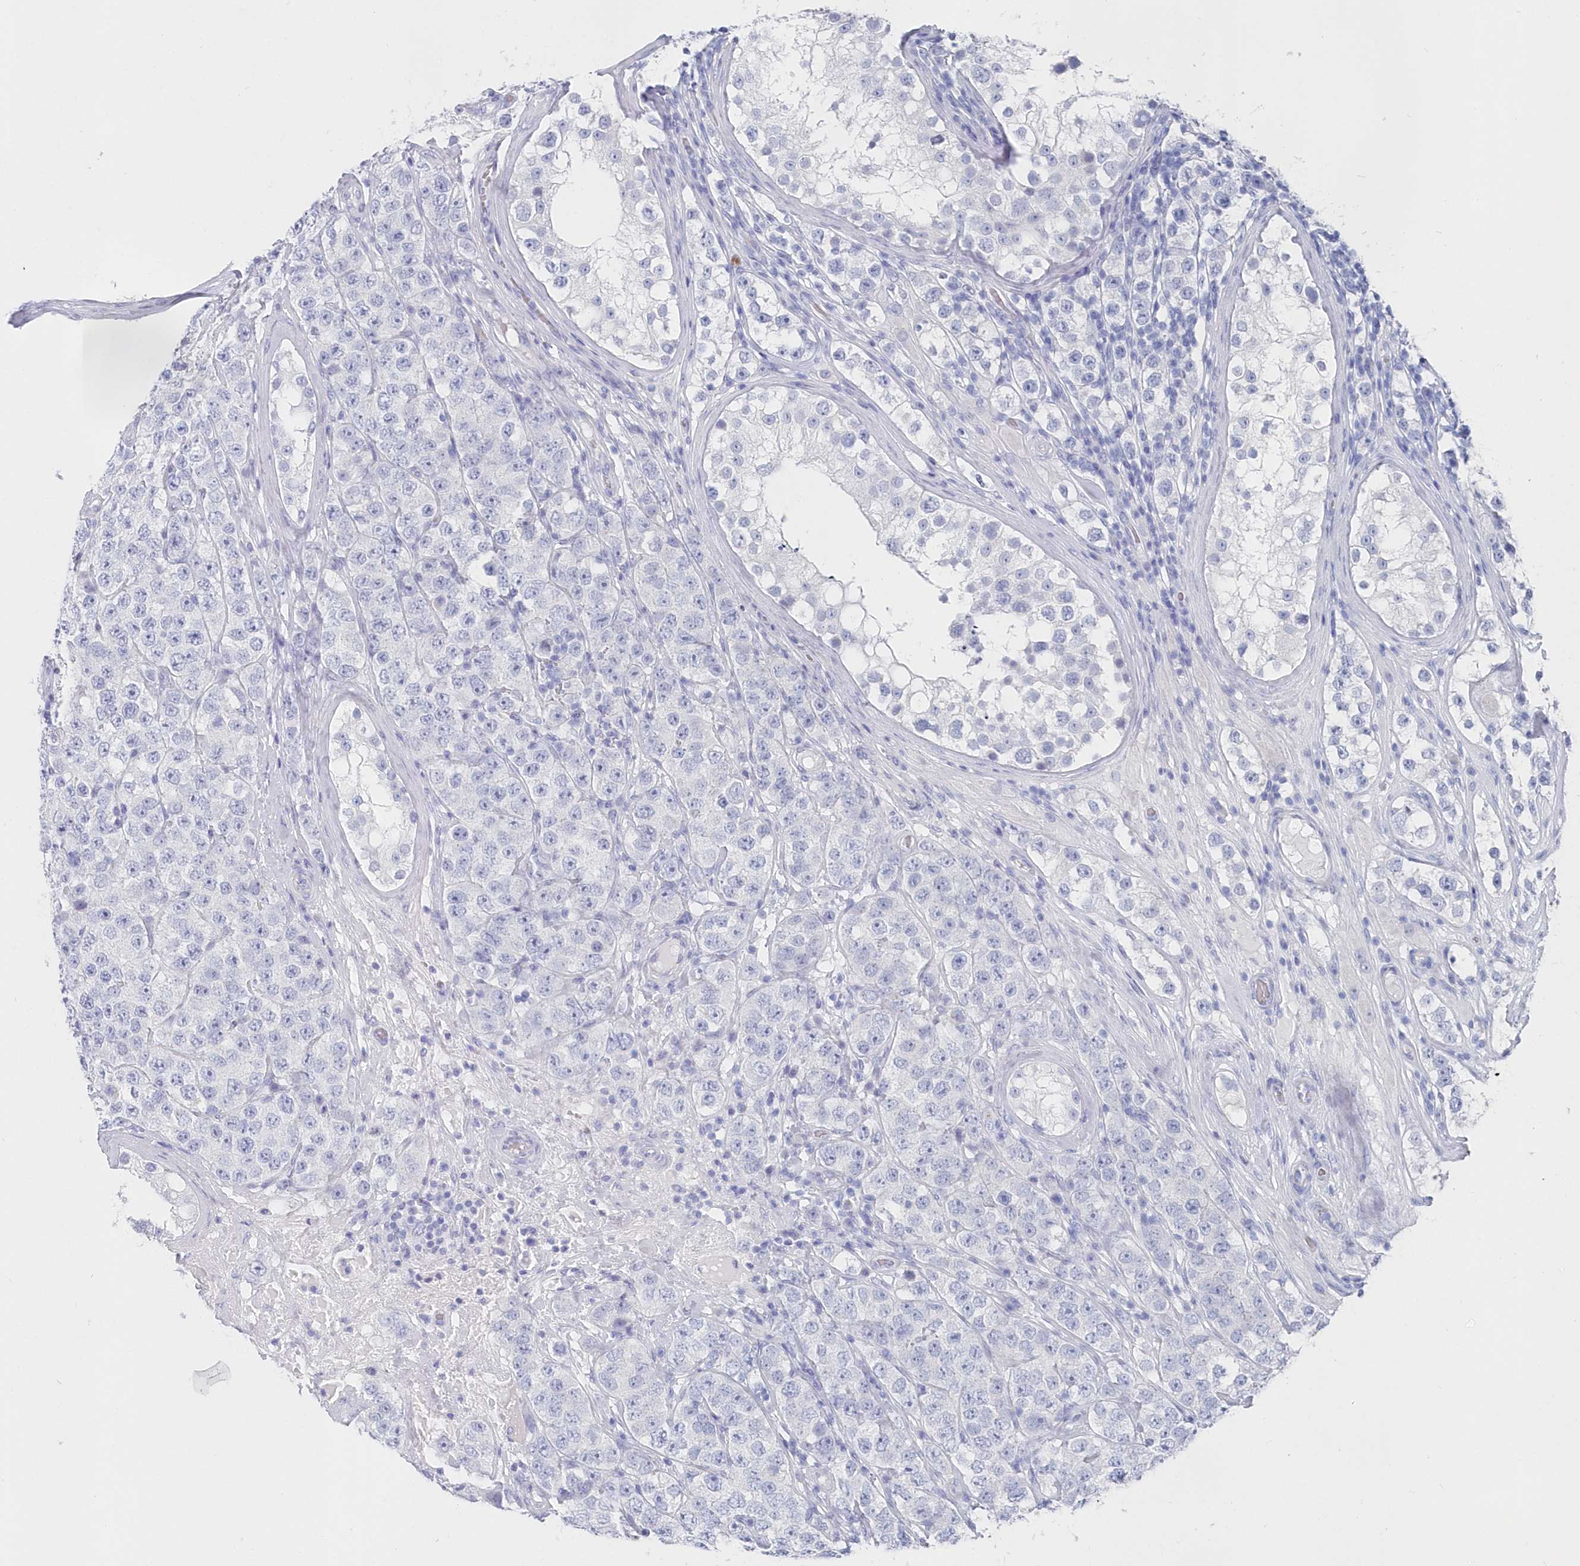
{"staining": {"intensity": "negative", "quantity": "none", "location": "none"}, "tissue": "testis cancer", "cell_type": "Tumor cells", "image_type": "cancer", "snomed": [{"axis": "morphology", "description": "Seminoma, NOS"}, {"axis": "topography", "description": "Testis"}], "caption": "Immunohistochemistry histopathology image of human testis cancer (seminoma) stained for a protein (brown), which displays no staining in tumor cells.", "gene": "CSNK1G2", "patient": {"sex": "male", "age": 28}}